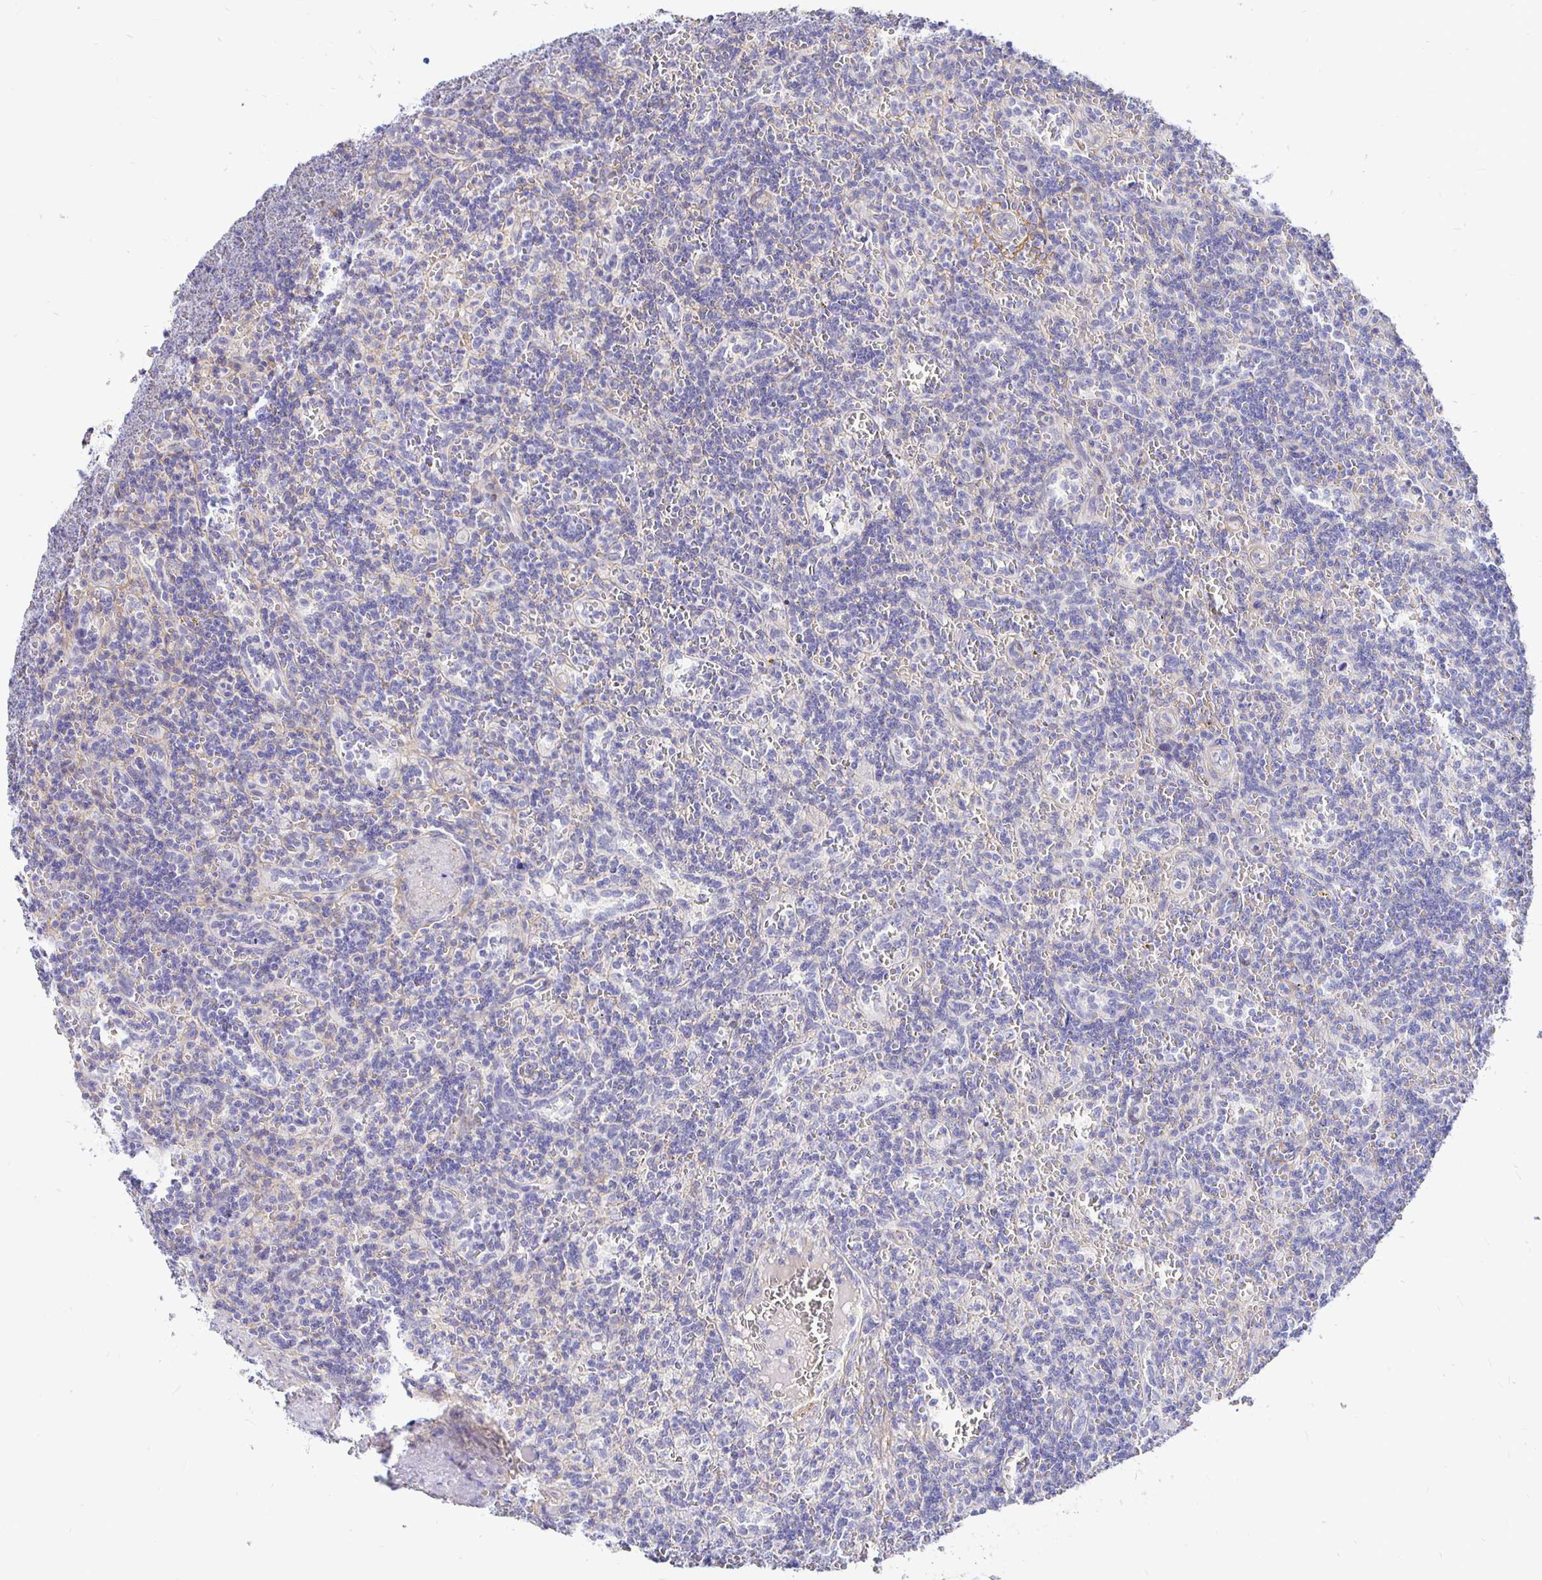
{"staining": {"intensity": "negative", "quantity": "none", "location": "none"}, "tissue": "lymphoma", "cell_type": "Tumor cells", "image_type": "cancer", "snomed": [{"axis": "morphology", "description": "Malignant lymphoma, non-Hodgkin's type, Low grade"}, {"axis": "topography", "description": "Spleen"}], "caption": "The immunohistochemistry histopathology image has no significant positivity in tumor cells of low-grade malignant lymphoma, non-Hodgkin's type tissue.", "gene": "PALM2AKAP2", "patient": {"sex": "male", "age": 73}}